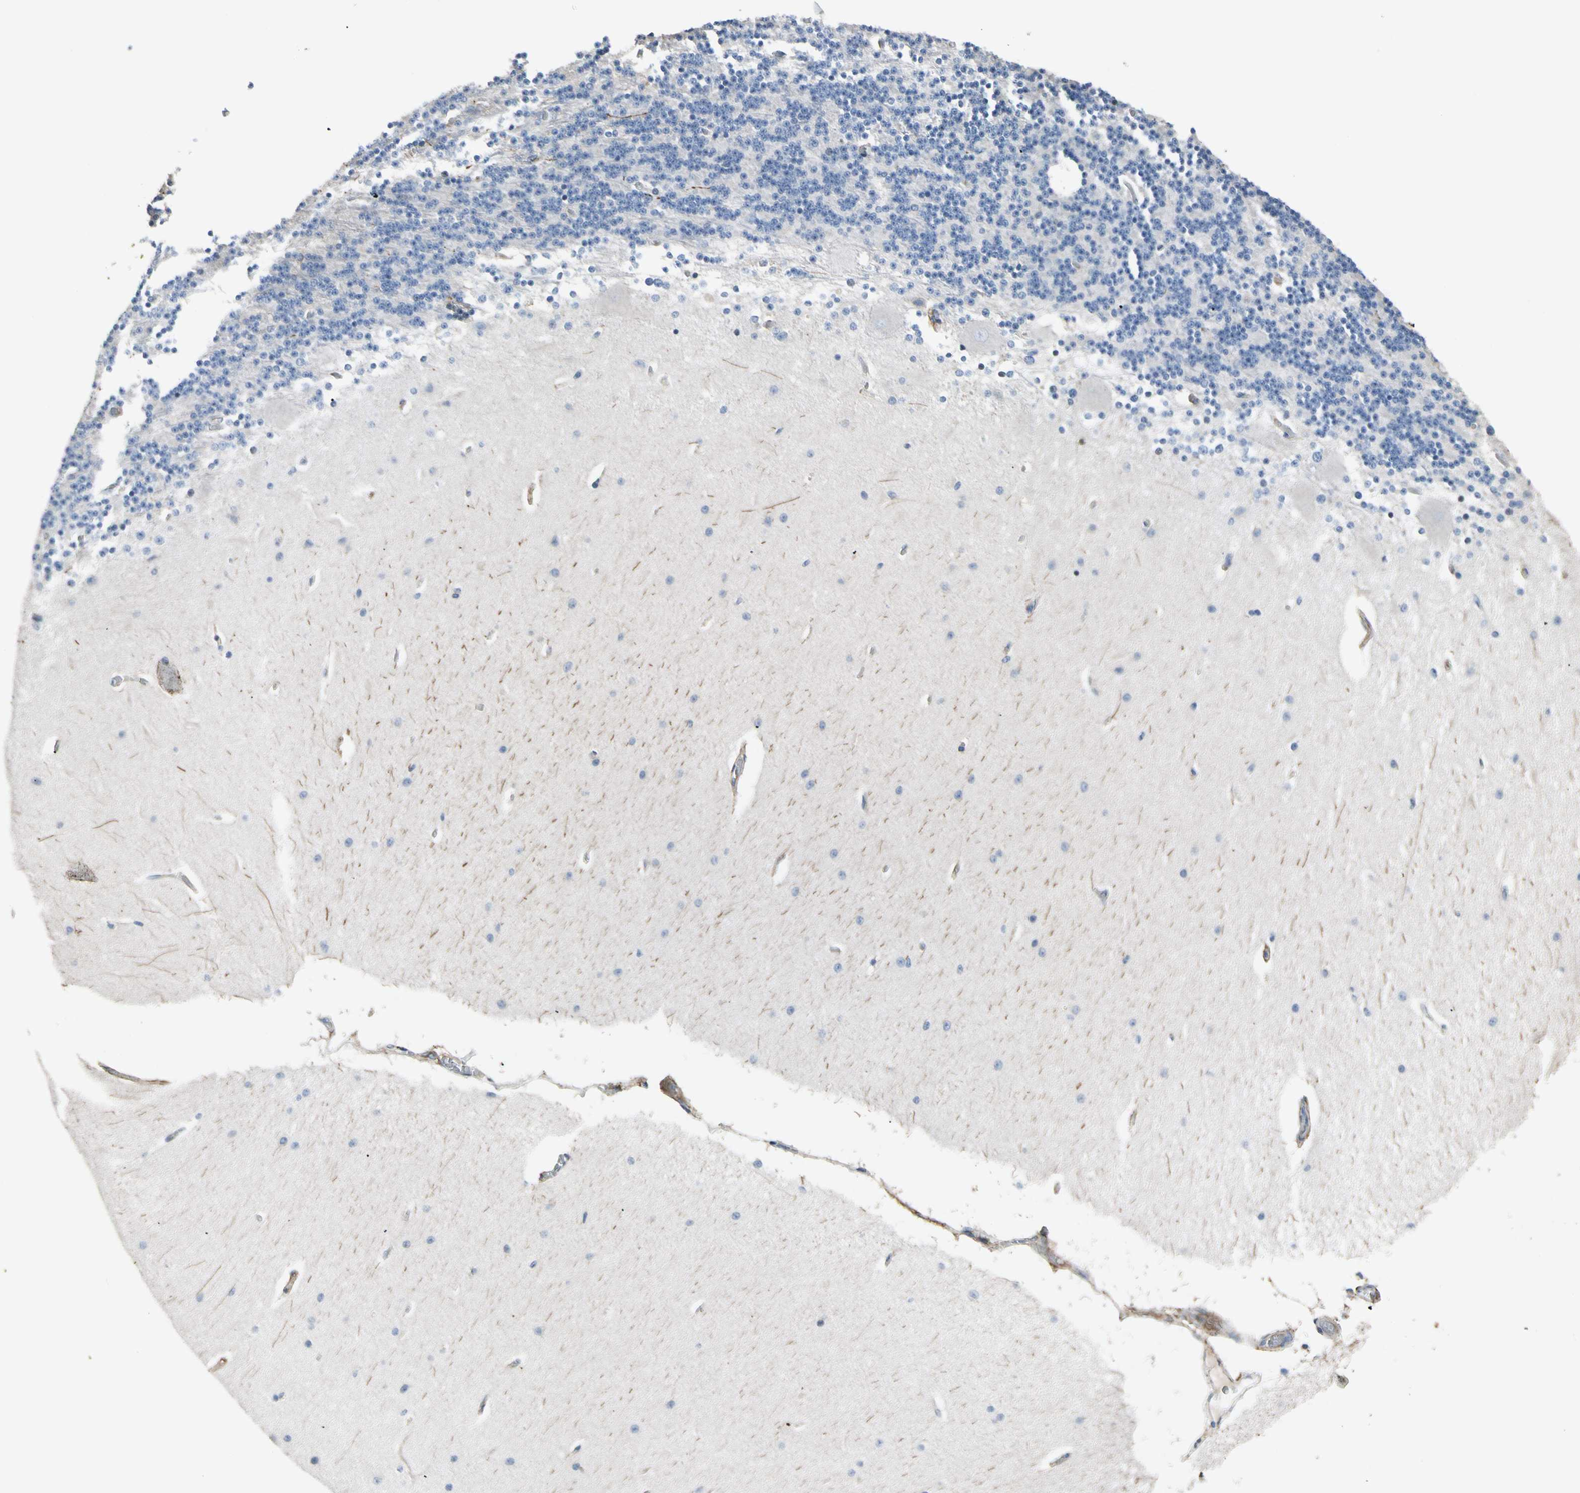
{"staining": {"intensity": "negative", "quantity": "none", "location": "none"}, "tissue": "cerebellum", "cell_type": "Cells in granular layer", "image_type": "normal", "snomed": [{"axis": "morphology", "description": "Normal tissue, NOS"}, {"axis": "topography", "description": "Cerebellum"}], "caption": "Cerebellum was stained to show a protein in brown. There is no significant staining in cells in granular layer. (DAB immunohistochemistry (IHC) with hematoxylin counter stain).", "gene": "PIGR", "patient": {"sex": "female", "age": 54}}